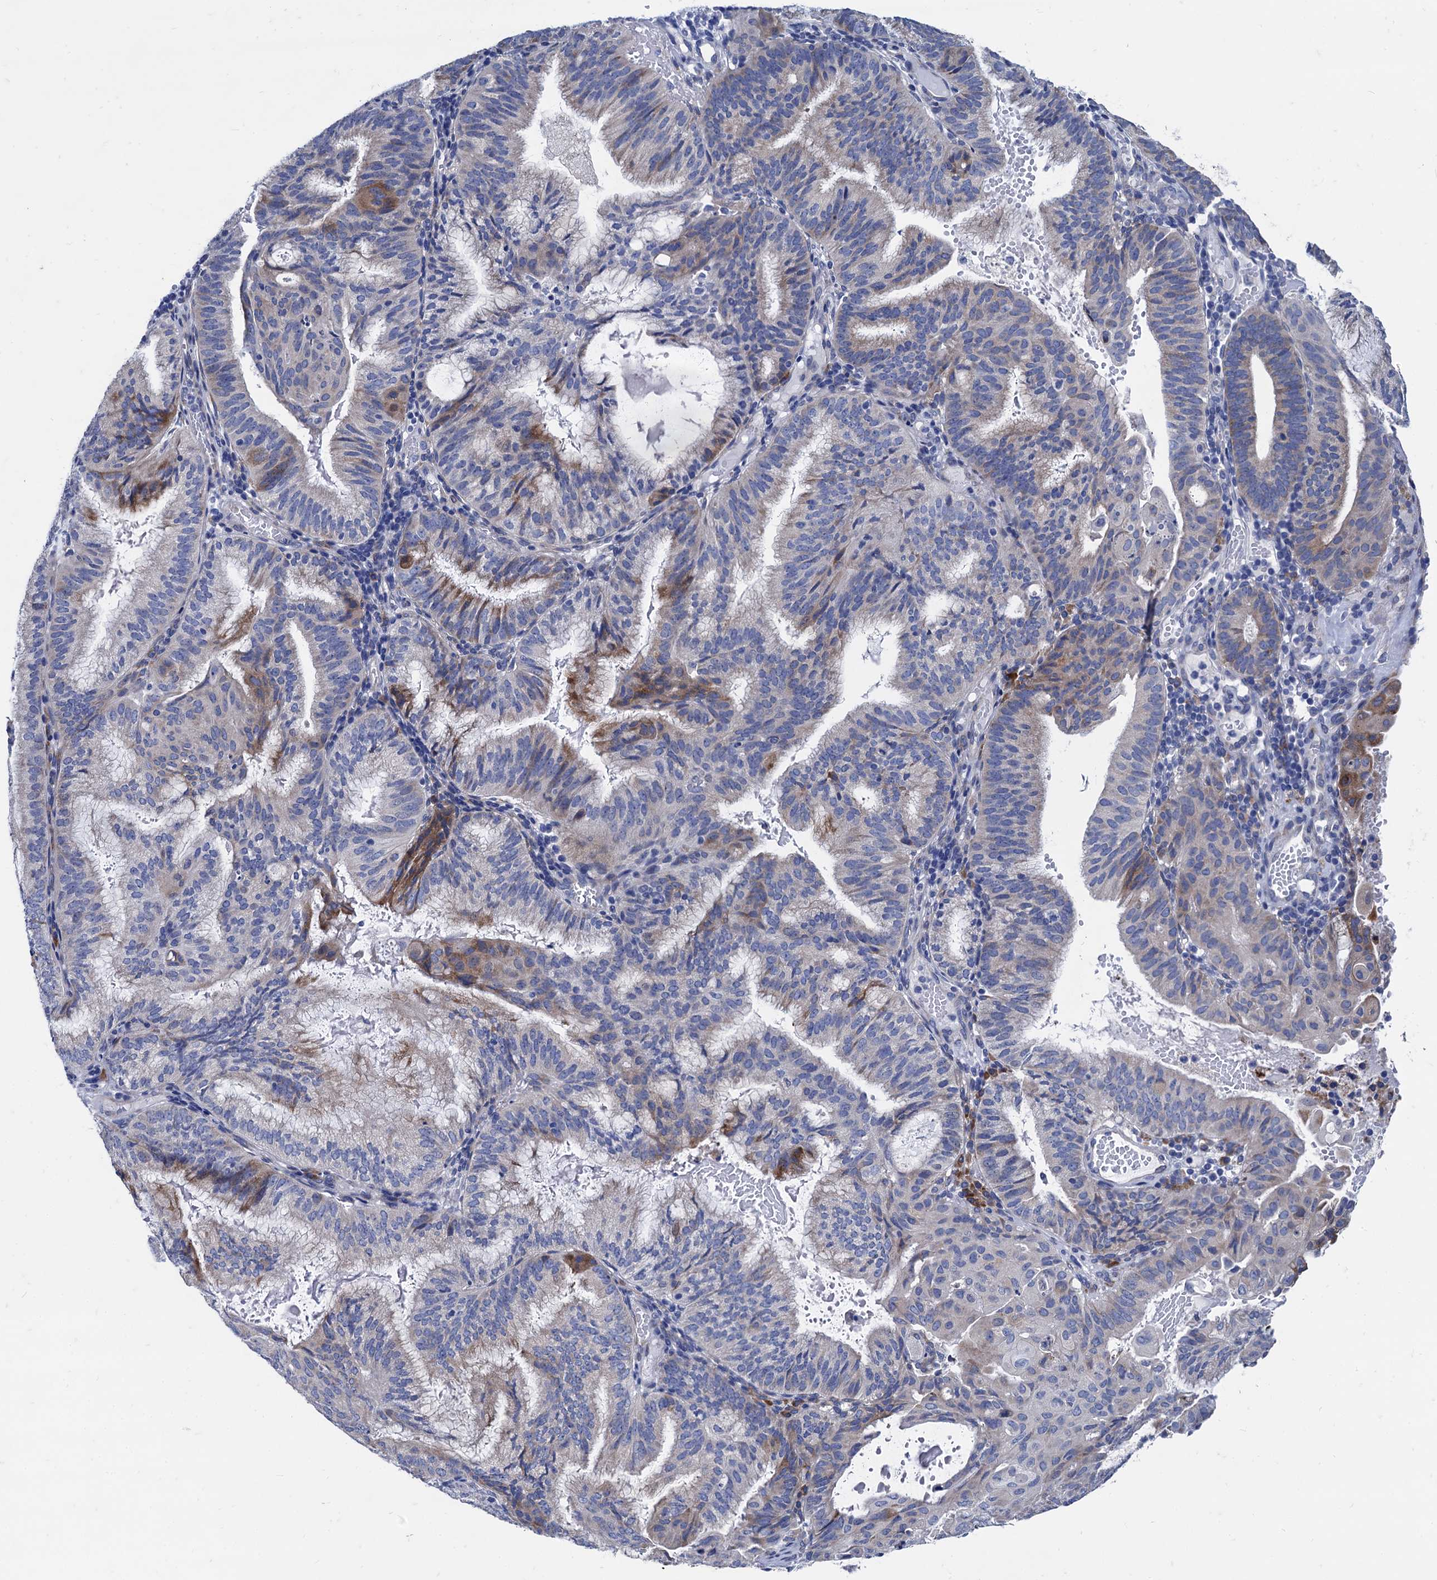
{"staining": {"intensity": "moderate", "quantity": "<25%", "location": "cytoplasmic/membranous"}, "tissue": "endometrial cancer", "cell_type": "Tumor cells", "image_type": "cancer", "snomed": [{"axis": "morphology", "description": "Adenocarcinoma, NOS"}, {"axis": "topography", "description": "Endometrium"}], "caption": "Protein analysis of endometrial cancer (adenocarcinoma) tissue shows moderate cytoplasmic/membranous positivity in approximately <25% of tumor cells.", "gene": "FOXR2", "patient": {"sex": "female", "age": 49}}